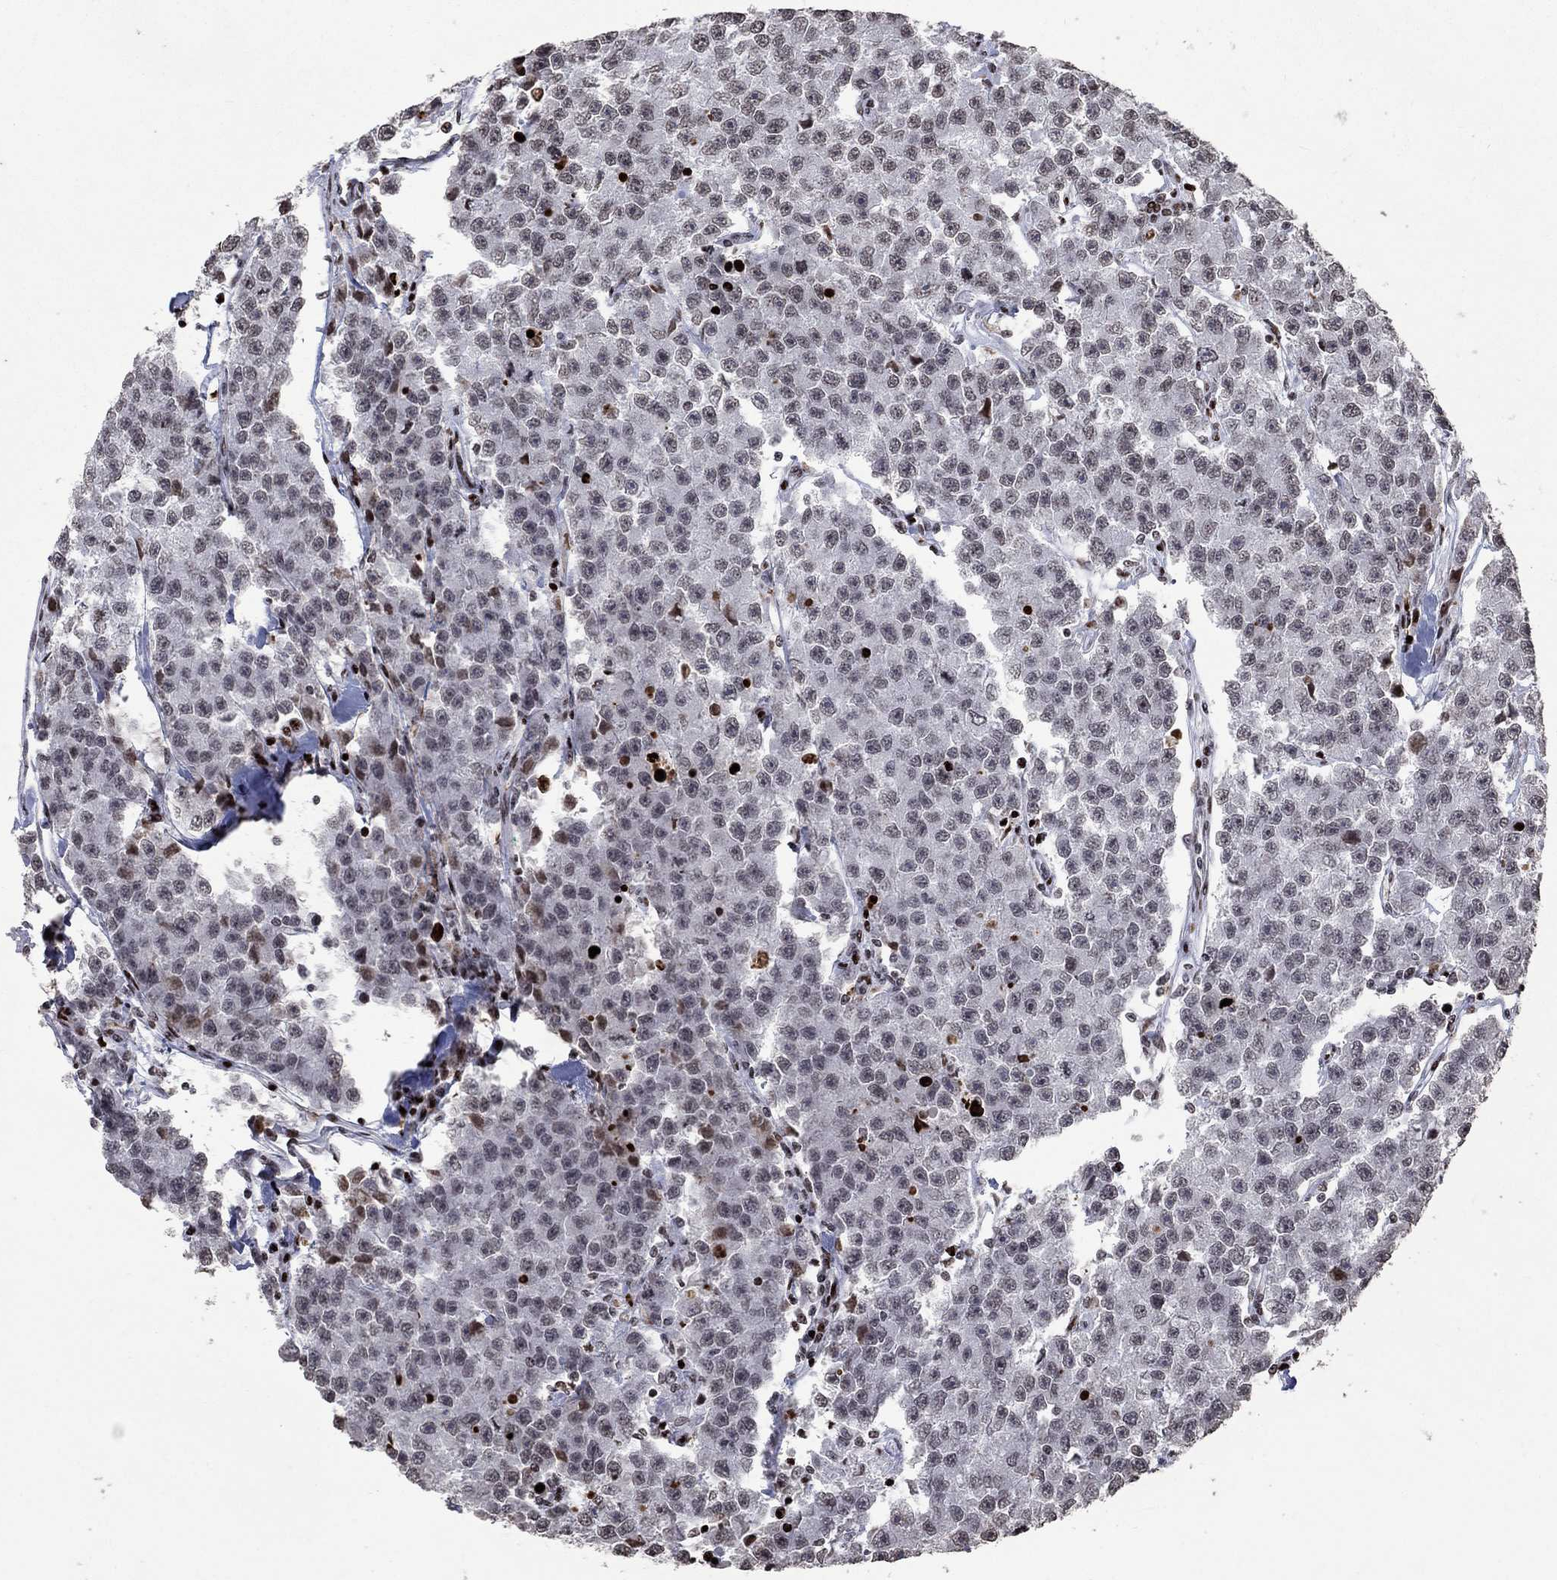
{"staining": {"intensity": "negative", "quantity": "none", "location": "none"}, "tissue": "testis cancer", "cell_type": "Tumor cells", "image_type": "cancer", "snomed": [{"axis": "morphology", "description": "Seminoma, NOS"}, {"axis": "topography", "description": "Testis"}], "caption": "Immunohistochemistry of human seminoma (testis) demonstrates no positivity in tumor cells. The staining is performed using DAB (3,3'-diaminobenzidine) brown chromogen with nuclei counter-stained in using hematoxylin.", "gene": "SRSF3", "patient": {"sex": "male", "age": 59}}